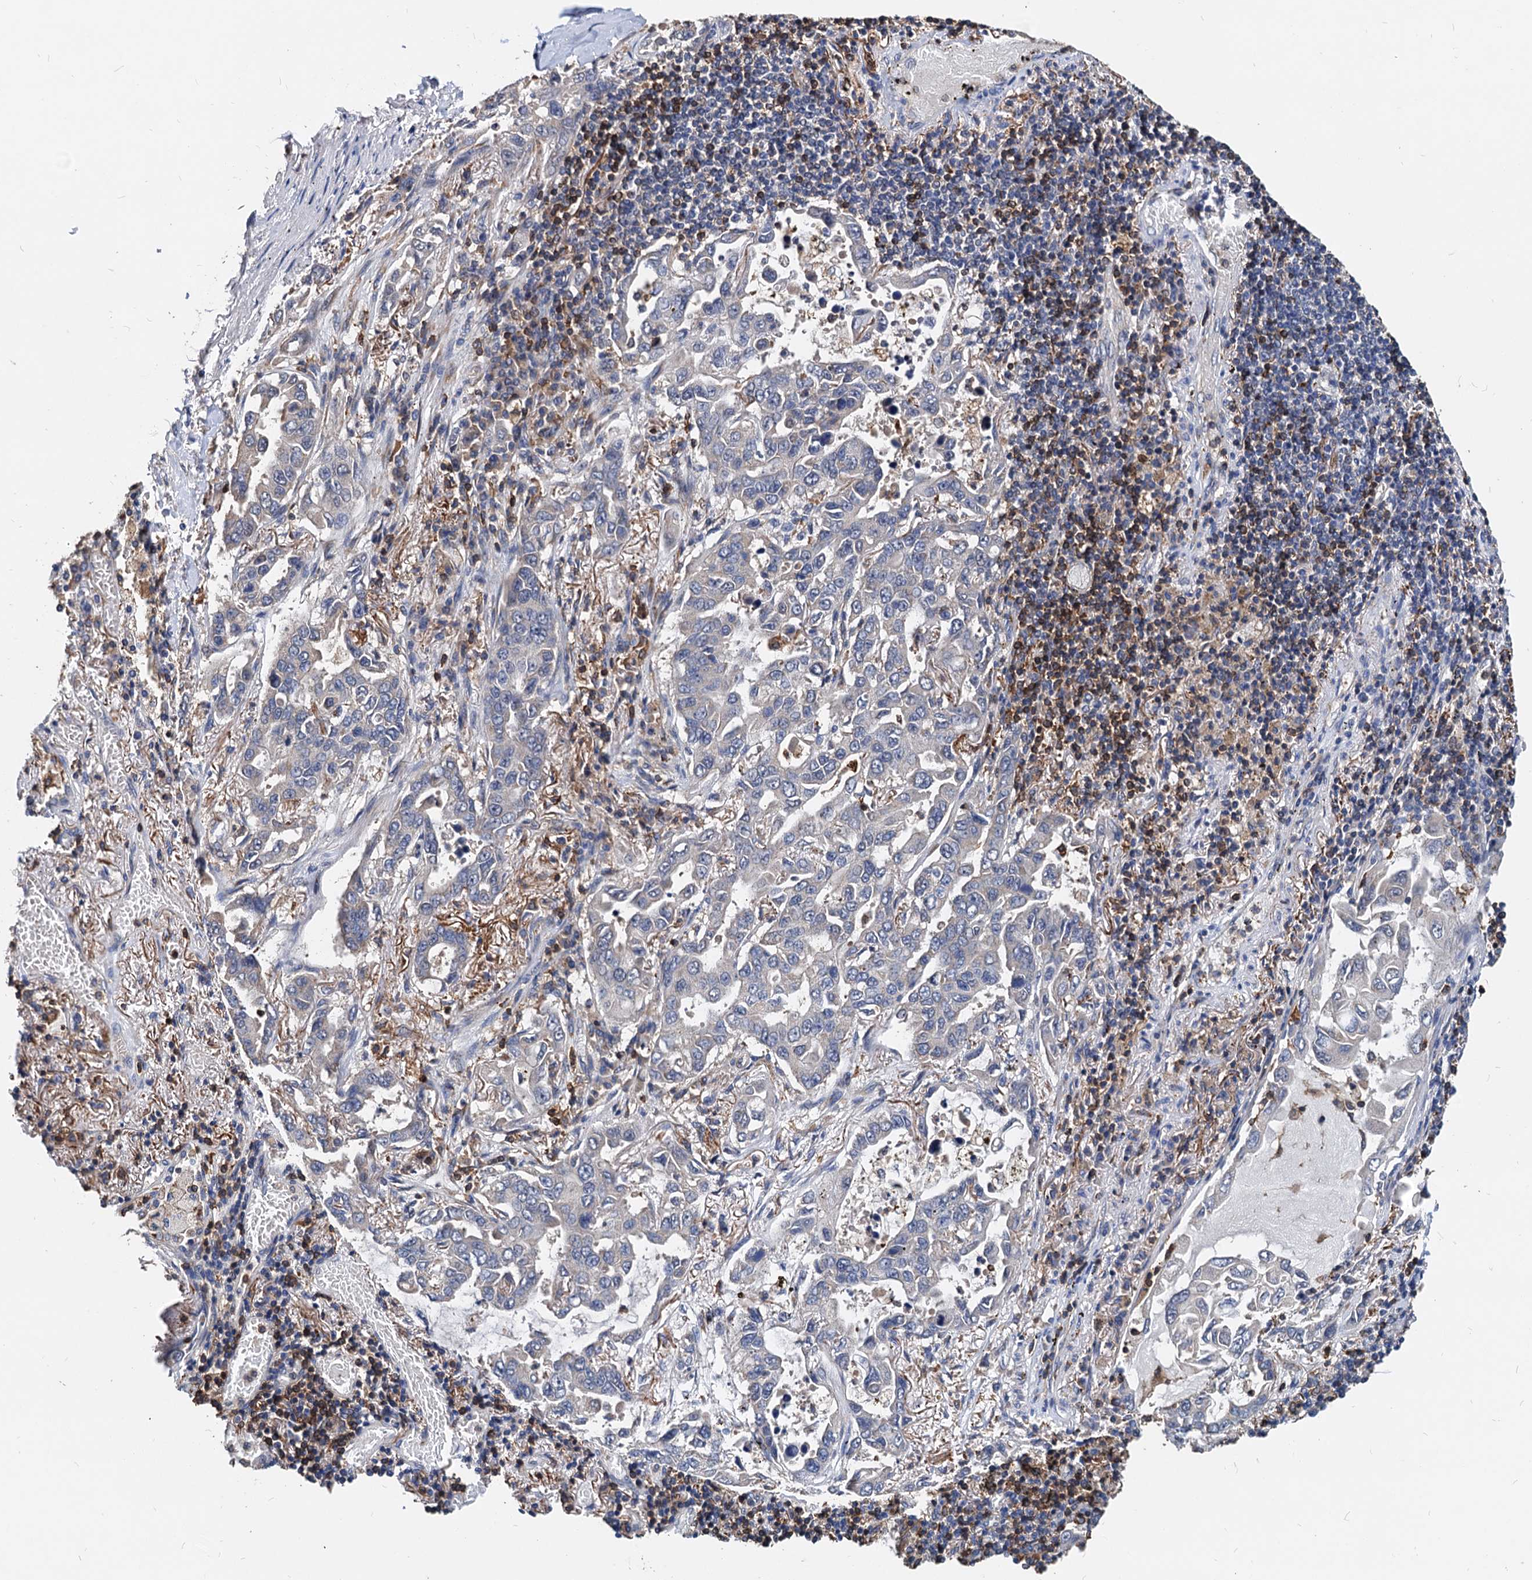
{"staining": {"intensity": "negative", "quantity": "none", "location": "none"}, "tissue": "lung cancer", "cell_type": "Tumor cells", "image_type": "cancer", "snomed": [{"axis": "morphology", "description": "Adenocarcinoma, NOS"}, {"axis": "topography", "description": "Lung"}], "caption": "Immunohistochemistry (IHC) image of neoplastic tissue: lung cancer (adenocarcinoma) stained with DAB (3,3'-diaminobenzidine) reveals no significant protein expression in tumor cells.", "gene": "LCP2", "patient": {"sex": "male", "age": 64}}